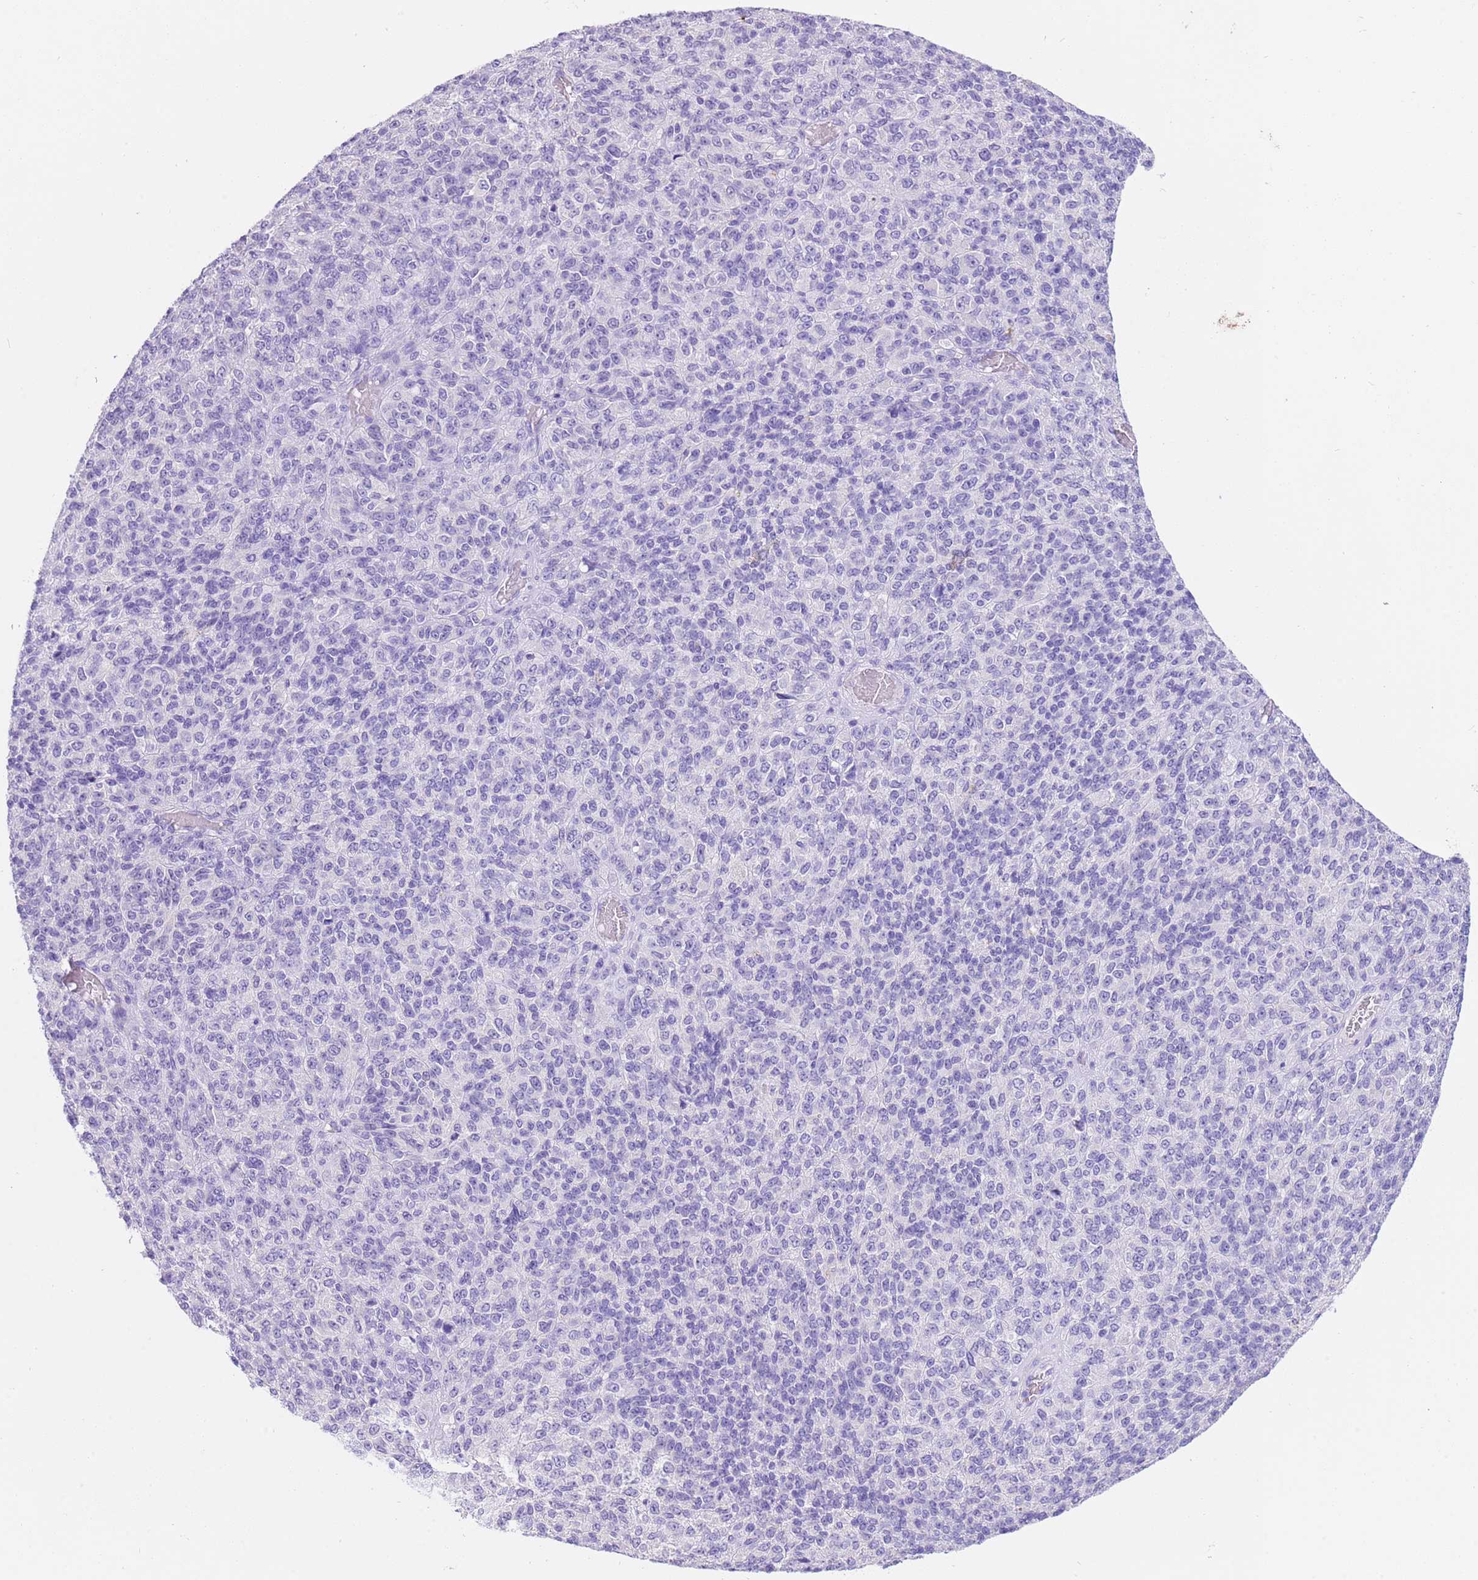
{"staining": {"intensity": "negative", "quantity": "none", "location": "none"}, "tissue": "melanoma", "cell_type": "Tumor cells", "image_type": "cancer", "snomed": [{"axis": "morphology", "description": "Malignant melanoma, Metastatic site"}, {"axis": "topography", "description": "Brain"}], "caption": "Immunohistochemical staining of malignant melanoma (metastatic site) reveals no significant expression in tumor cells. The staining is performed using DAB brown chromogen with nuclei counter-stained in using hematoxylin.", "gene": "CPB1", "patient": {"sex": "female", "age": 56}}